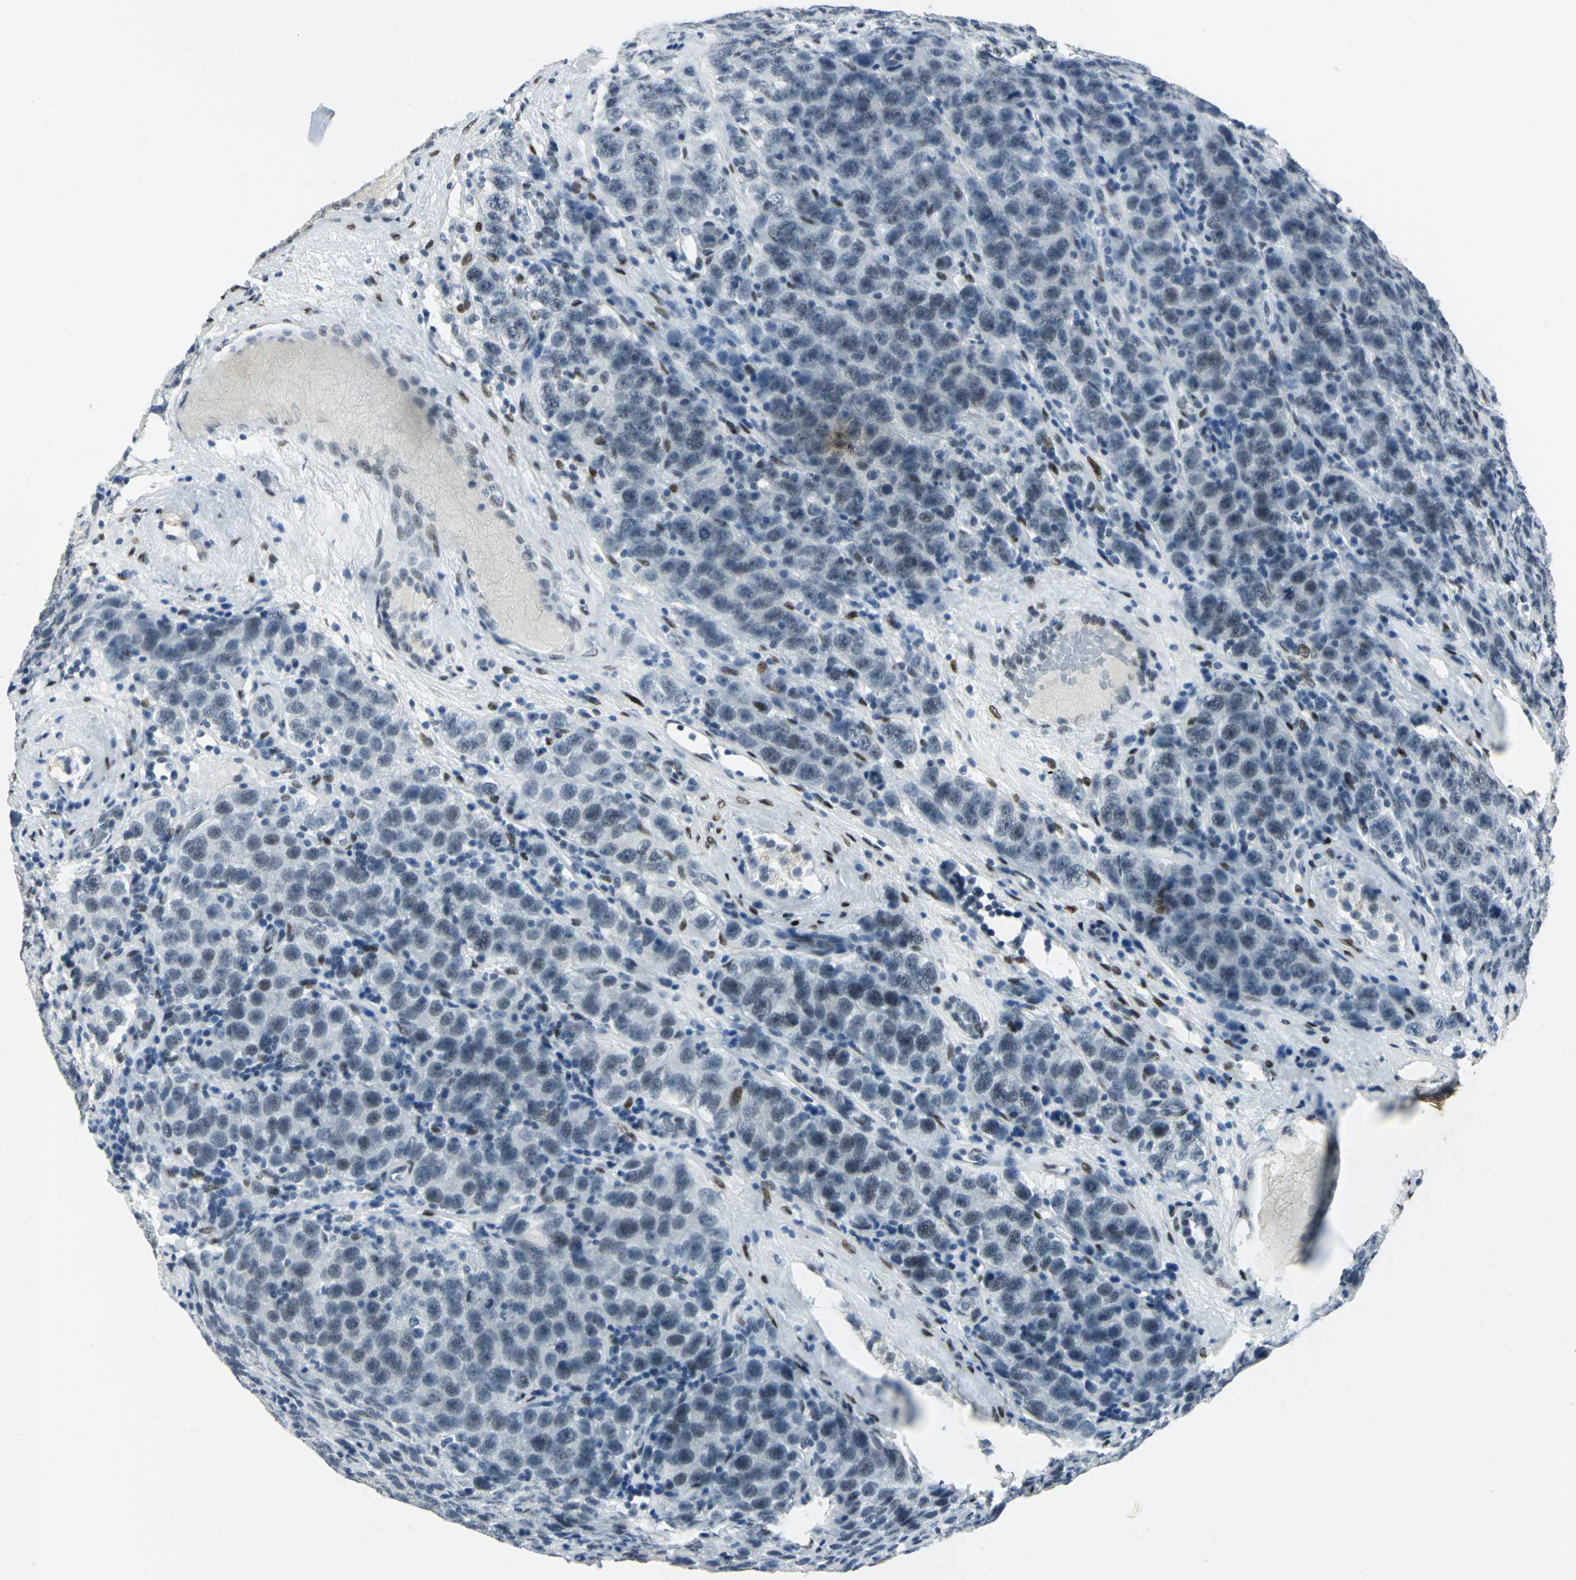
{"staining": {"intensity": "negative", "quantity": "none", "location": "none"}, "tissue": "testis cancer", "cell_type": "Tumor cells", "image_type": "cancer", "snomed": [{"axis": "morphology", "description": "Seminoma, NOS"}, {"axis": "topography", "description": "Testis"}], "caption": "An immunohistochemistry micrograph of testis cancer (seminoma) is shown. There is no staining in tumor cells of testis cancer (seminoma).", "gene": "MEIS2", "patient": {"sex": "male", "age": 52}}